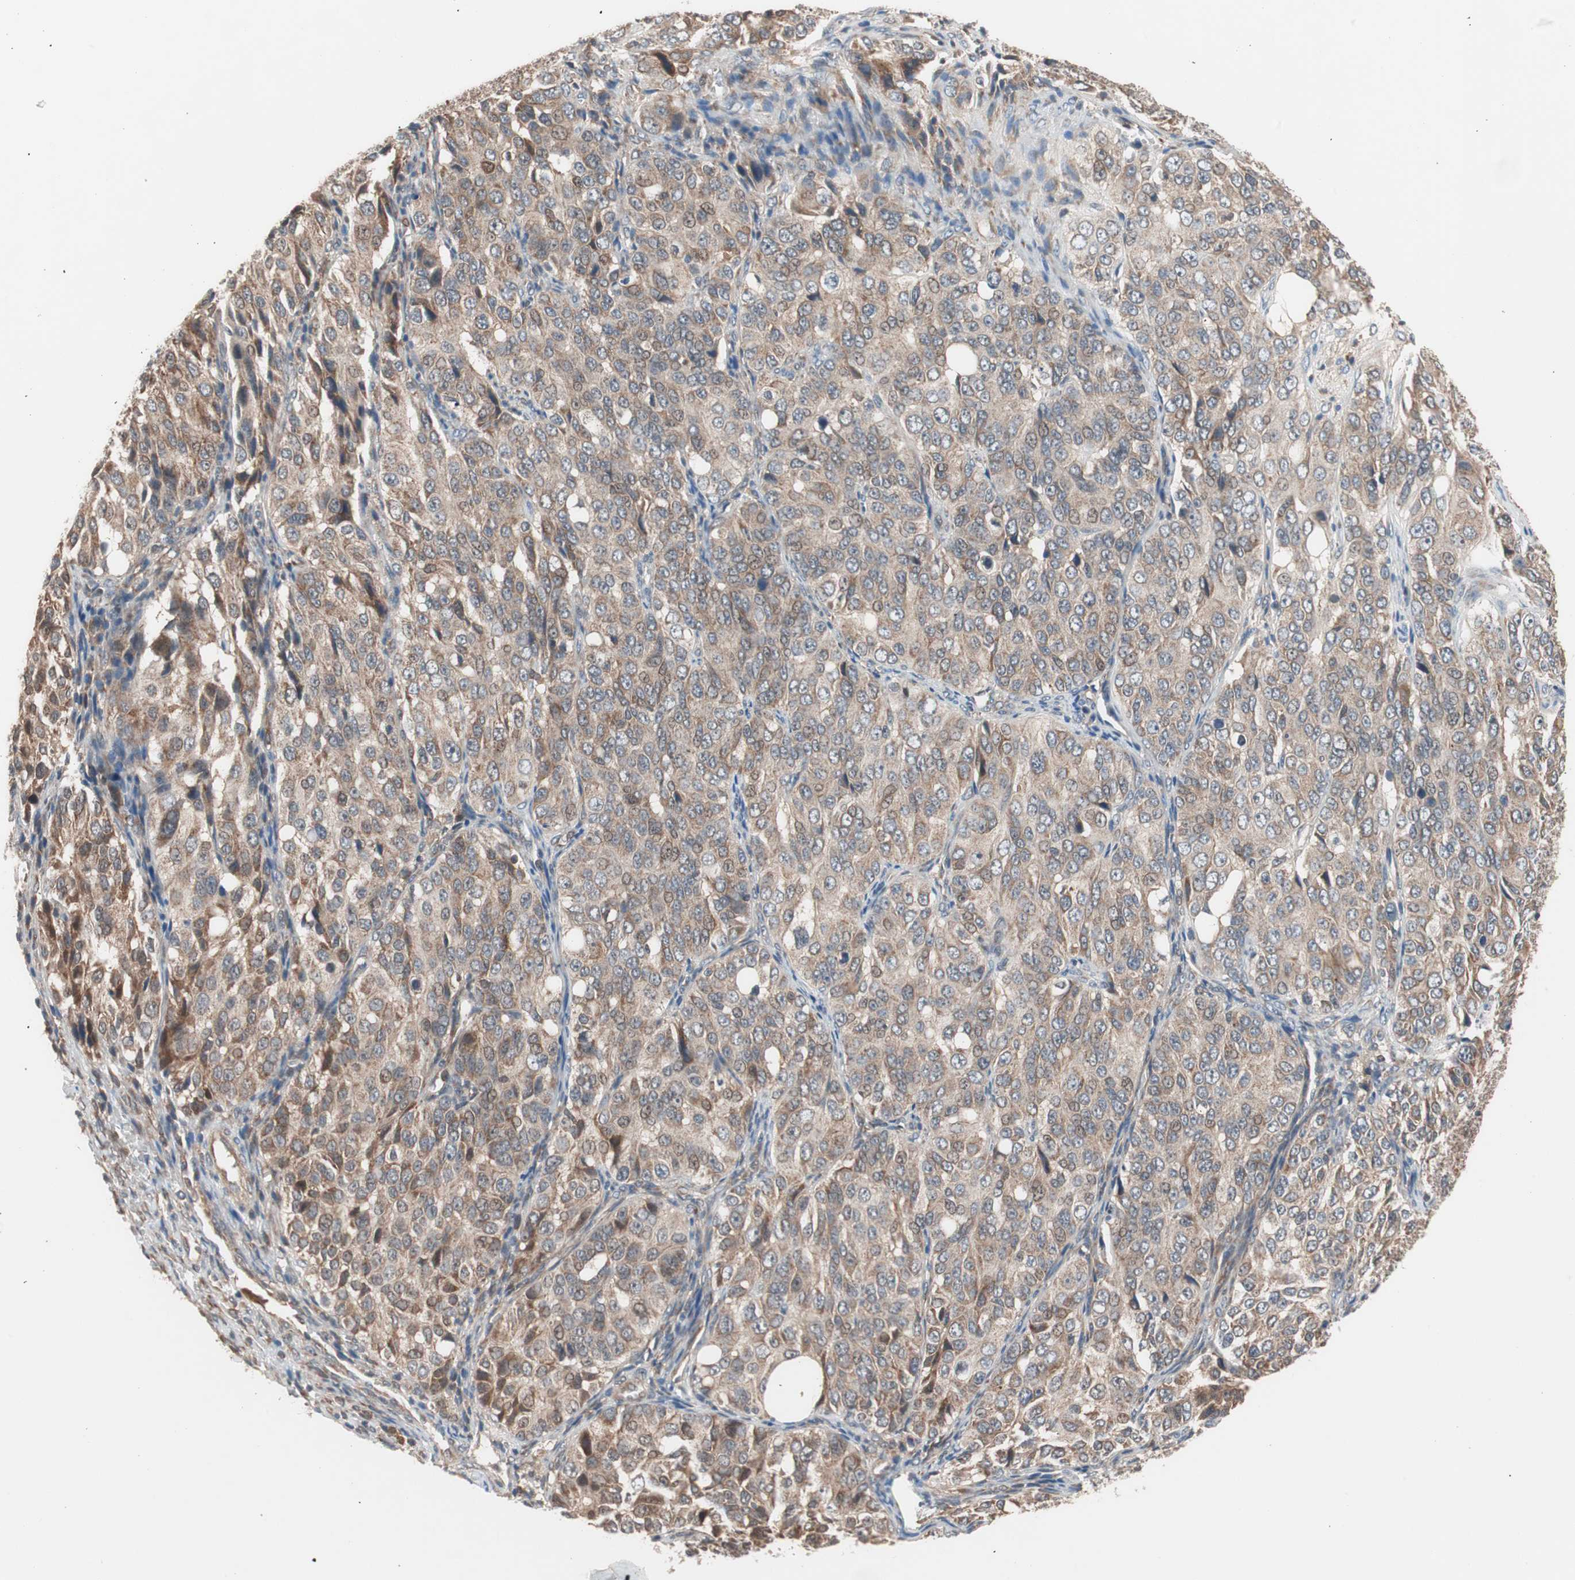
{"staining": {"intensity": "moderate", "quantity": ">75%", "location": "cytoplasmic/membranous"}, "tissue": "ovarian cancer", "cell_type": "Tumor cells", "image_type": "cancer", "snomed": [{"axis": "morphology", "description": "Carcinoma, endometroid"}, {"axis": "topography", "description": "Ovary"}], "caption": "DAB immunohistochemical staining of human ovarian cancer reveals moderate cytoplasmic/membranous protein staining in about >75% of tumor cells.", "gene": "HMBS", "patient": {"sex": "female", "age": 51}}